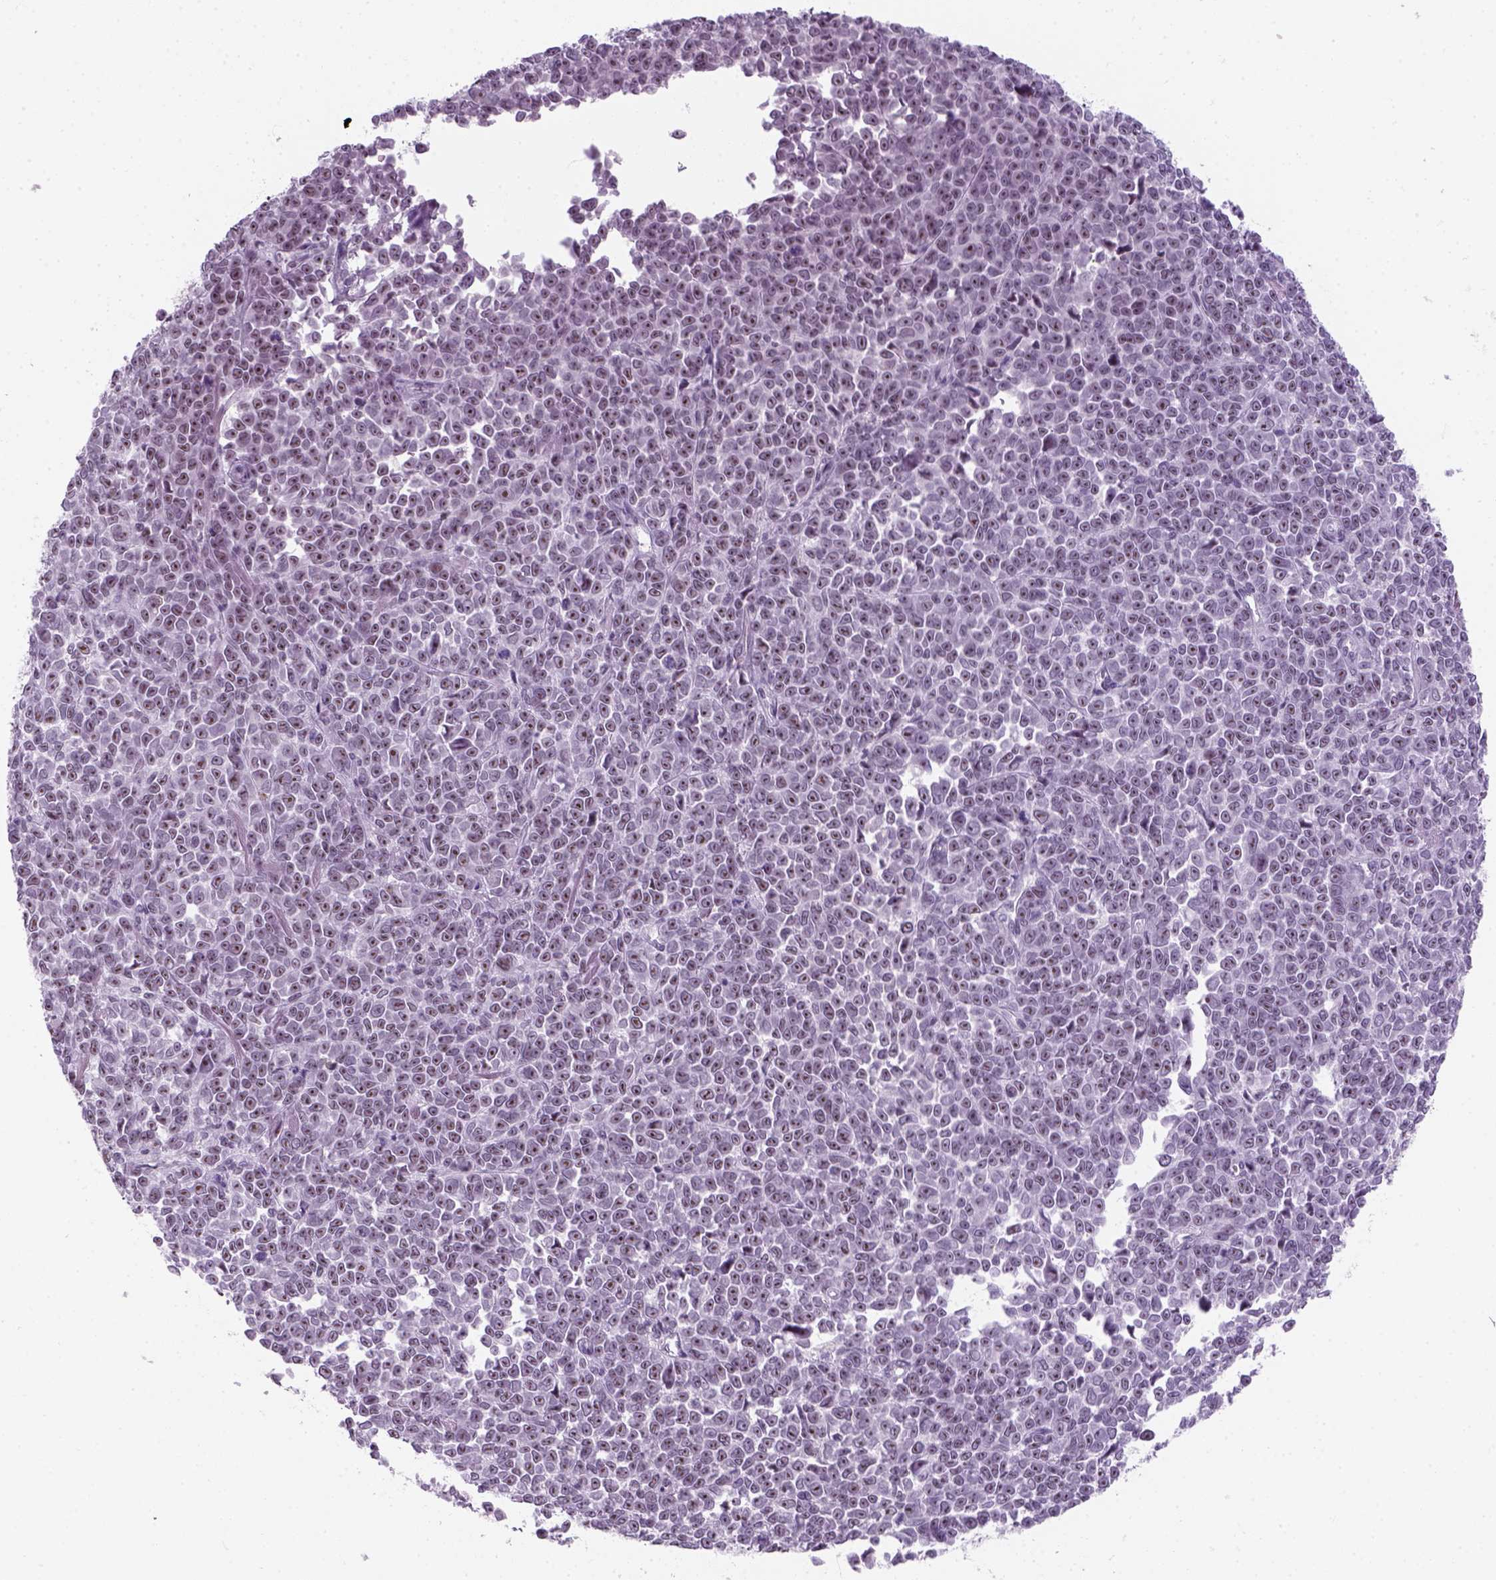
{"staining": {"intensity": "weak", "quantity": "25%-75%", "location": "nuclear"}, "tissue": "melanoma", "cell_type": "Tumor cells", "image_type": "cancer", "snomed": [{"axis": "morphology", "description": "Malignant melanoma, NOS"}, {"axis": "topography", "description": "Skin"}], "caption": "Melanoma stained with a protein marker demonstrates weak staining in tumor cells.", "gene": "ZNF865", "patient": {"sex": "female", "age": 95}}